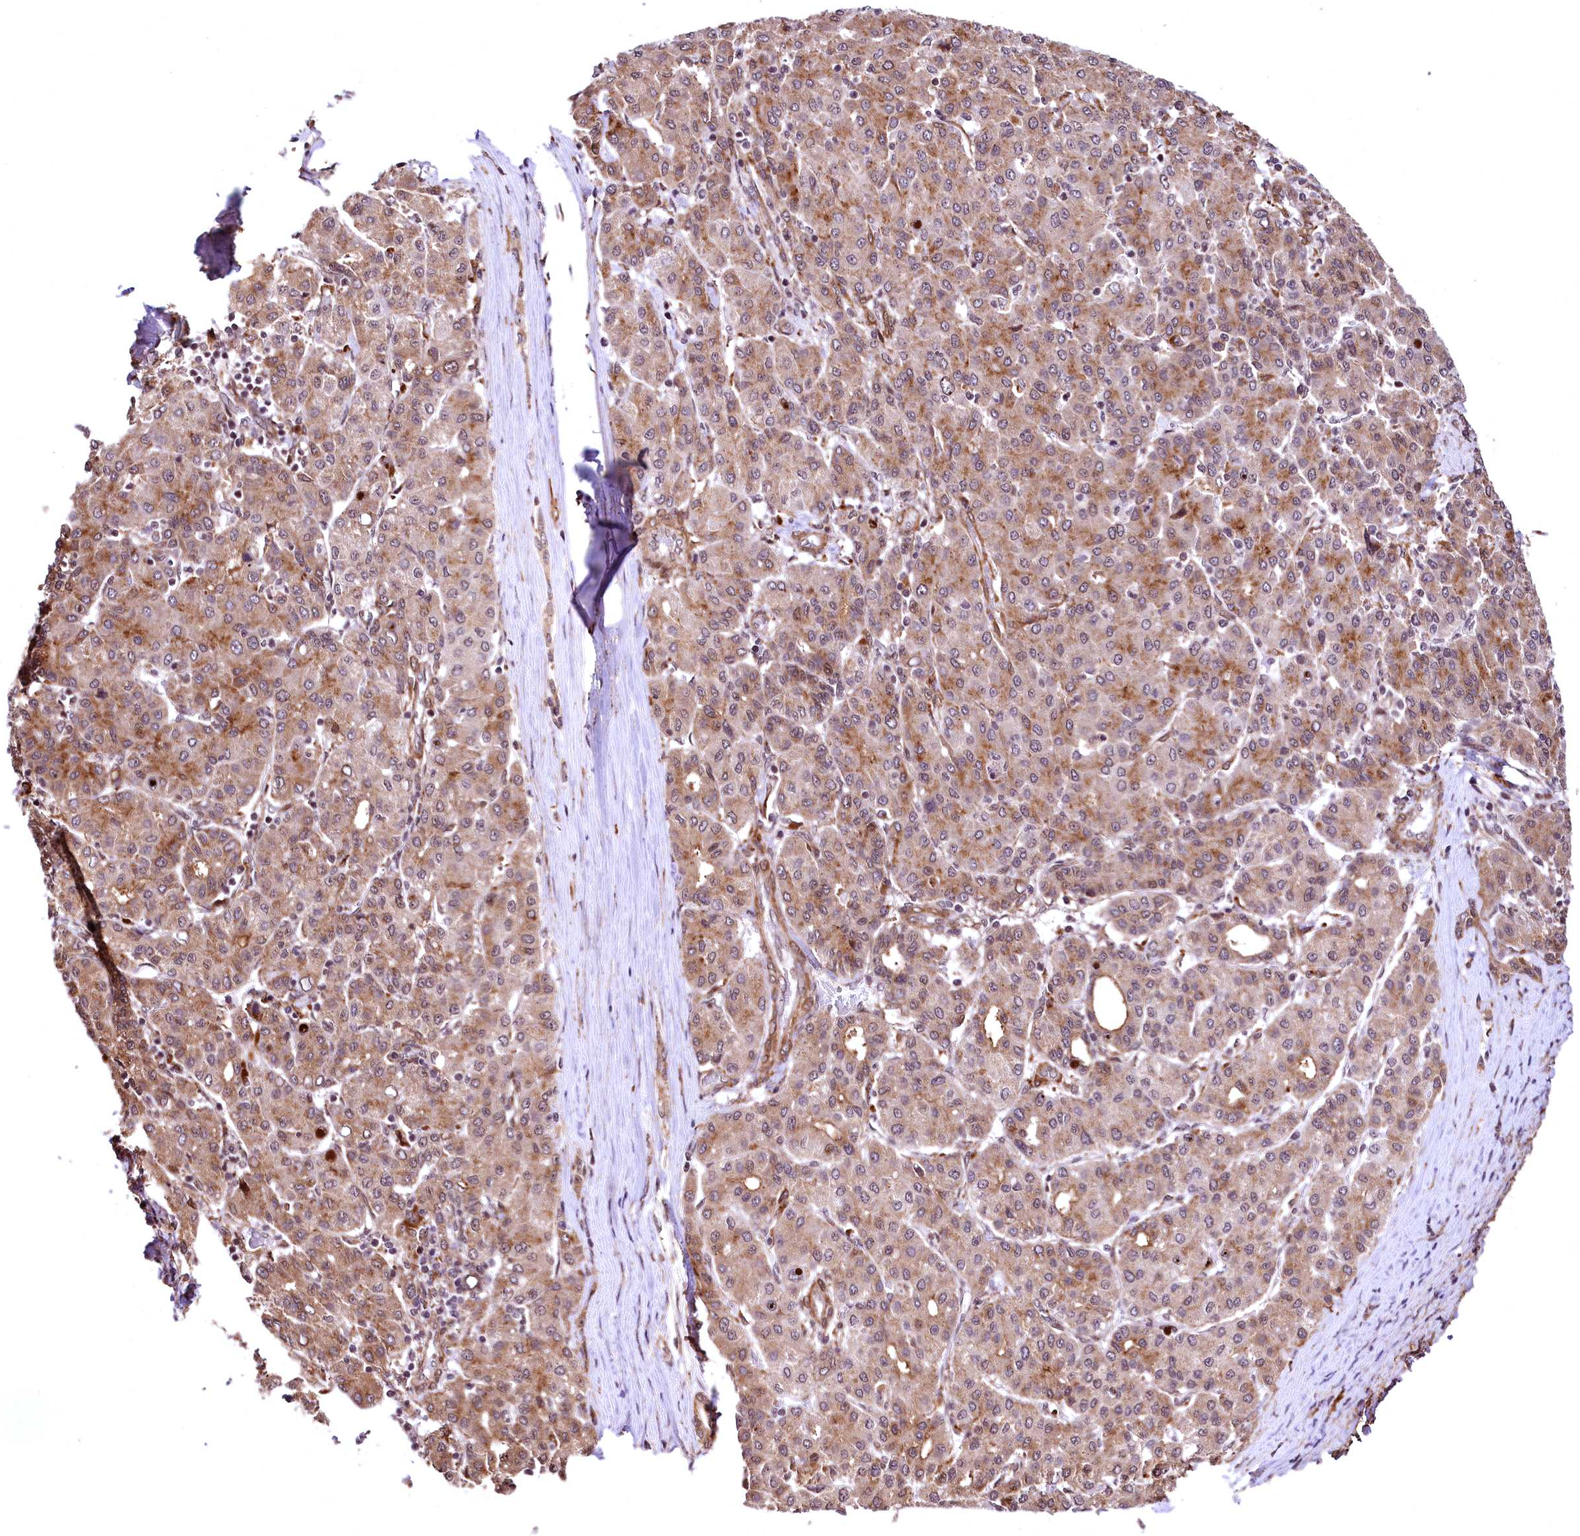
{"staining": {"intensity": "moderate", "quantity": ">75%", "location": "cytoplasmic/membranous"}, "tissue": "liver cancer", "cell_type": "Tumor cells", "image_type": "cancer", "snomed": [{"axis": "morphology", "description": "Carcinoma, Hepatocellular, NOS"}, {"axis": "topography", "description": "Liver"}], "caption": "Immunohistochemical staining of liver cancer (hepatocellular carcinoma) exhibits medium levels of moderate cytoplasmic/membranous positivity in approximately >75% of tumor cells.", "gene": "PDS5B", "patient": {"sex": "male", "age": 65}}